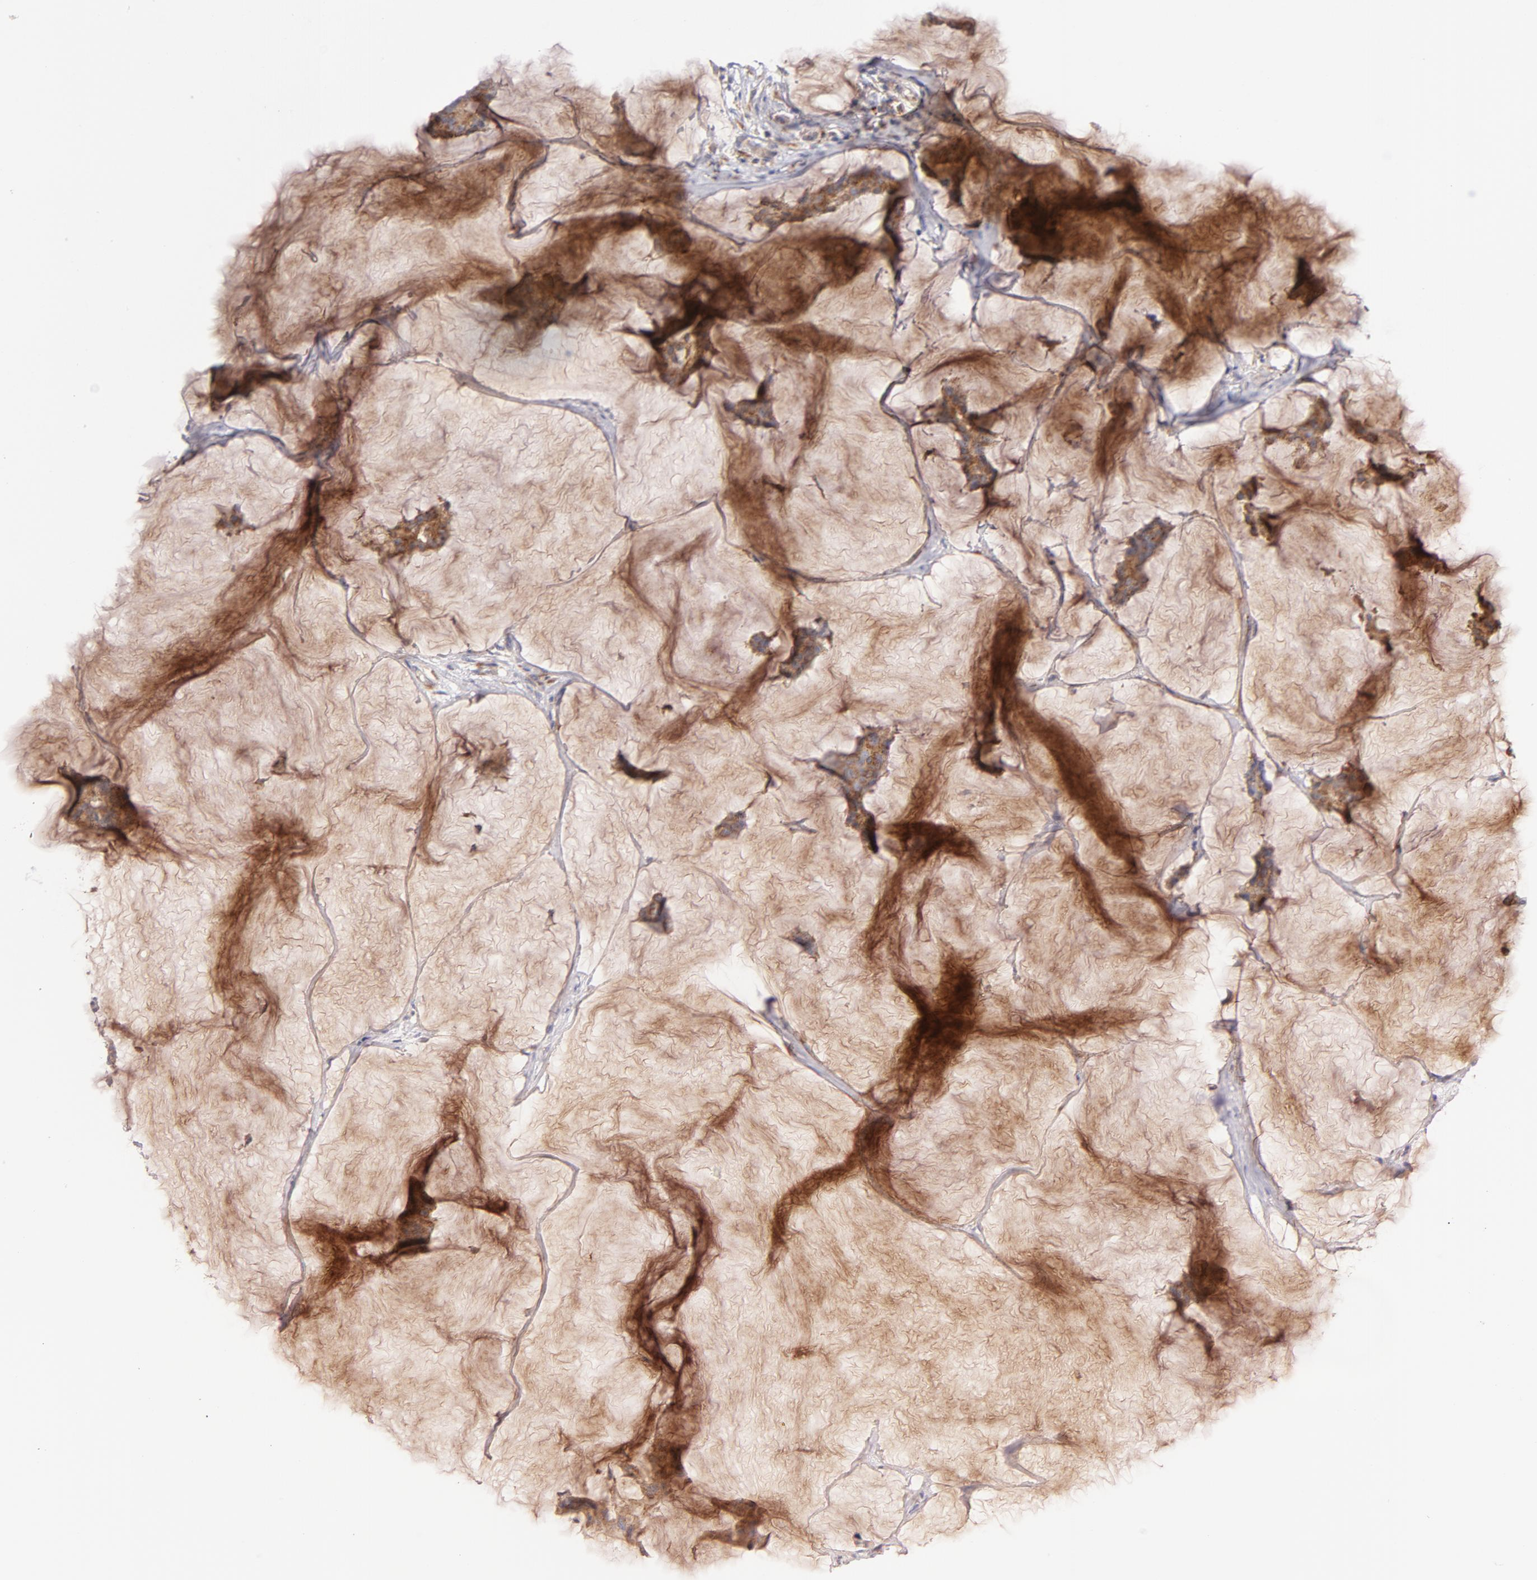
{"staining": {"intensity": "moderate", "quantity": ">75%", "location": "cytoplasmic/membranous"}, "tissue": "breast cancer", "cell_type": "Tumor cells", "image_type": "cancer", "snomed": [{"axis": "morphology", "description": "Duct carcinoma"}, {"axis": "topography", "description": "Breast"}], "caption": "Tumor cells reveal moderate cytoplasmic/membranous staining in about >75% of cells in breast cancer. Using DAB (3,3'-diaminobenzidine) (brown) and hematoxylin (blue) stains, captured at high magnification using brightfield microscopy.", "gene": "RAPGEF3", "patient": {"sex": "female", "age": 93}}